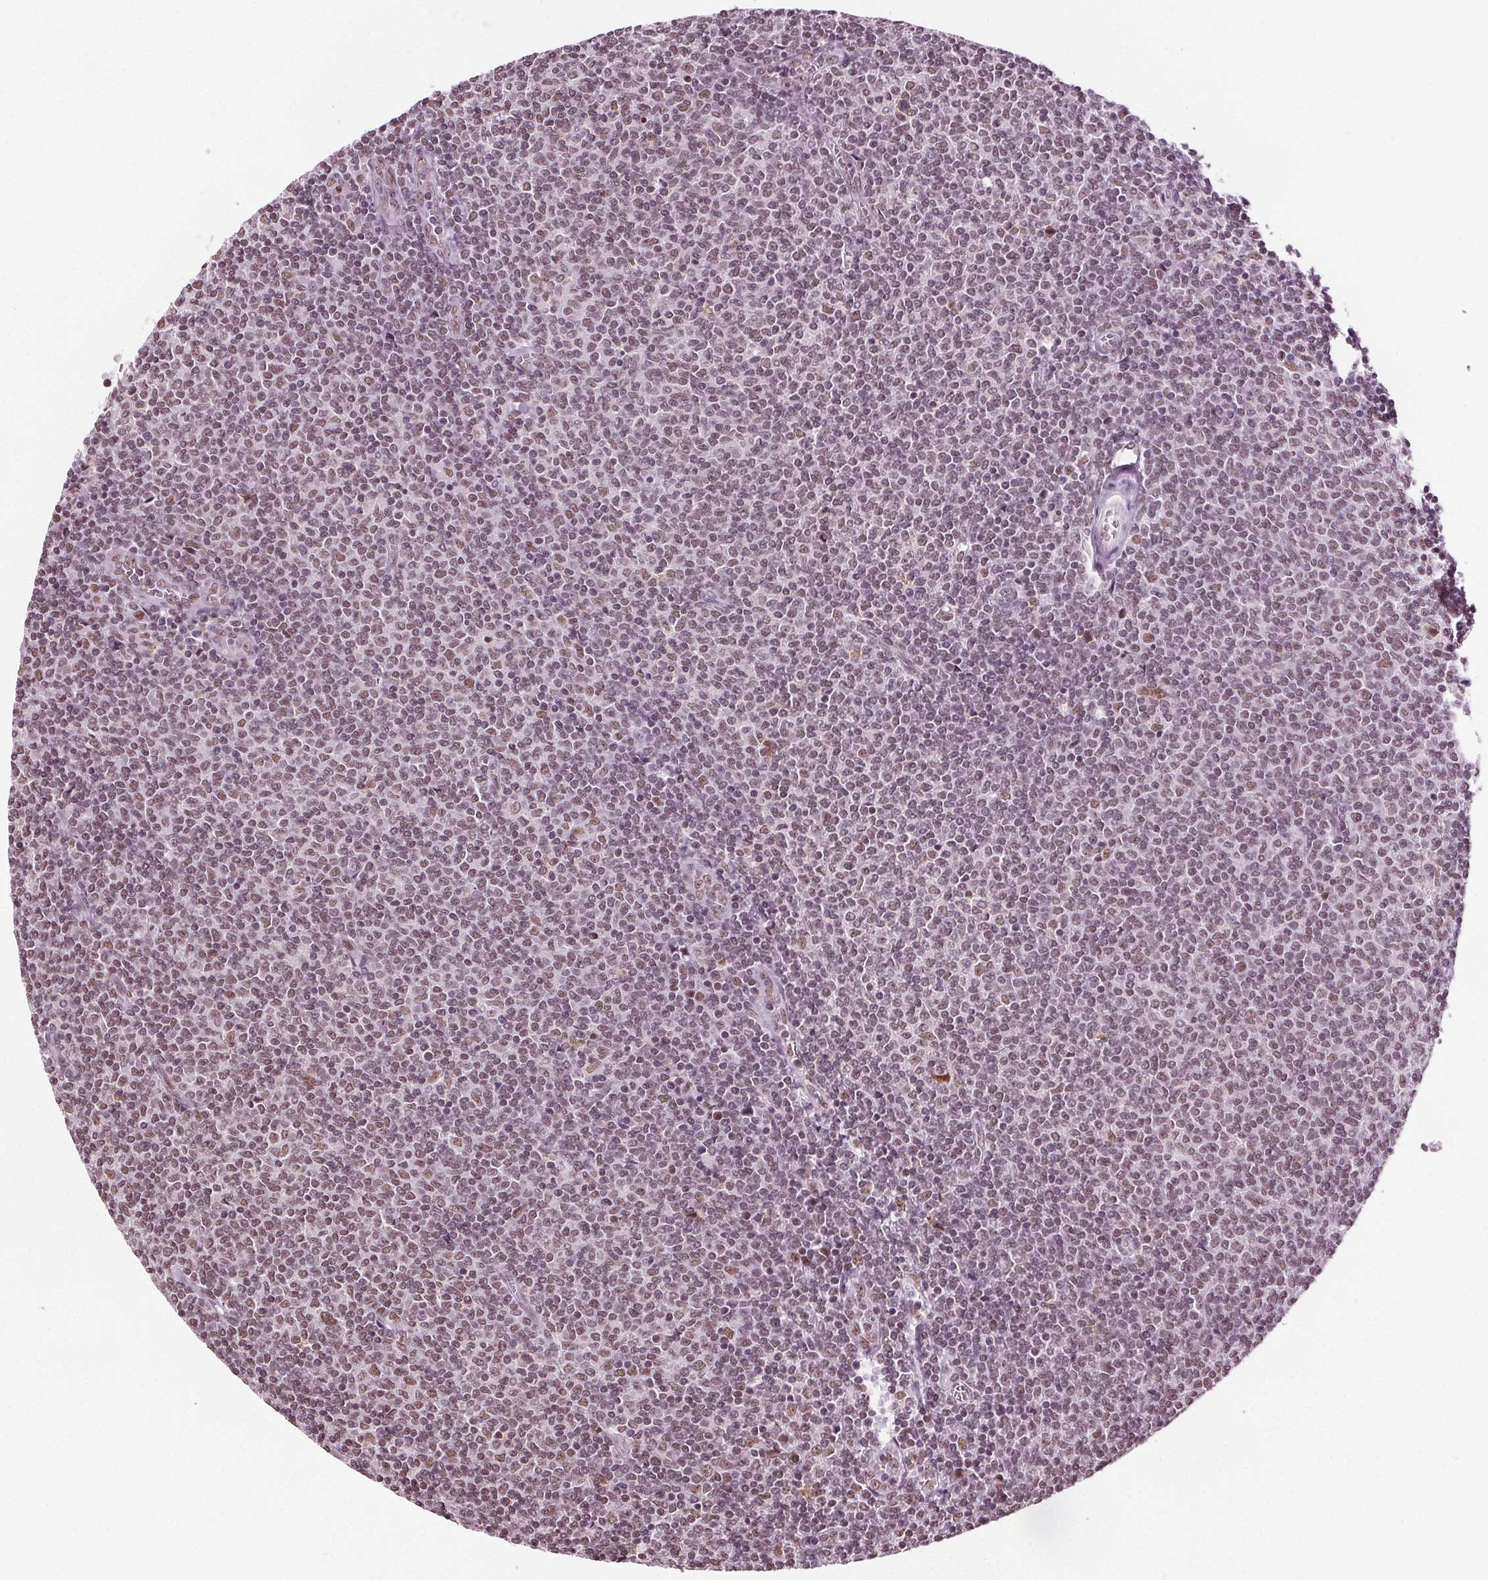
{"staining": {"intensity": "moderate", "quantity": ">75%", "location": "nuclear"}, "tissue": "lymphoma", "cell_type": "Tumor cells", "image_type": "cancer", "snomed": [{"axis": "morphology", "description": "Malignant lymphoma, non-Hodgkin's type, Low grade"}, {"axis": "topography", "description": "Lymph node"}], "caption": "Immunohistochemistry (IHC) staining of lymphoma, which demonstrates medium levels of moderate nuclear staining in approximately >75% of tumor cells indicating moderate nuclear protein expression. The staining was performed using DAB (brown) for protein detection and nuclei were counterstained in hematoxylin (blue).", "gene": "IWS1", "patient": {"sex": "male", "age": 52}}